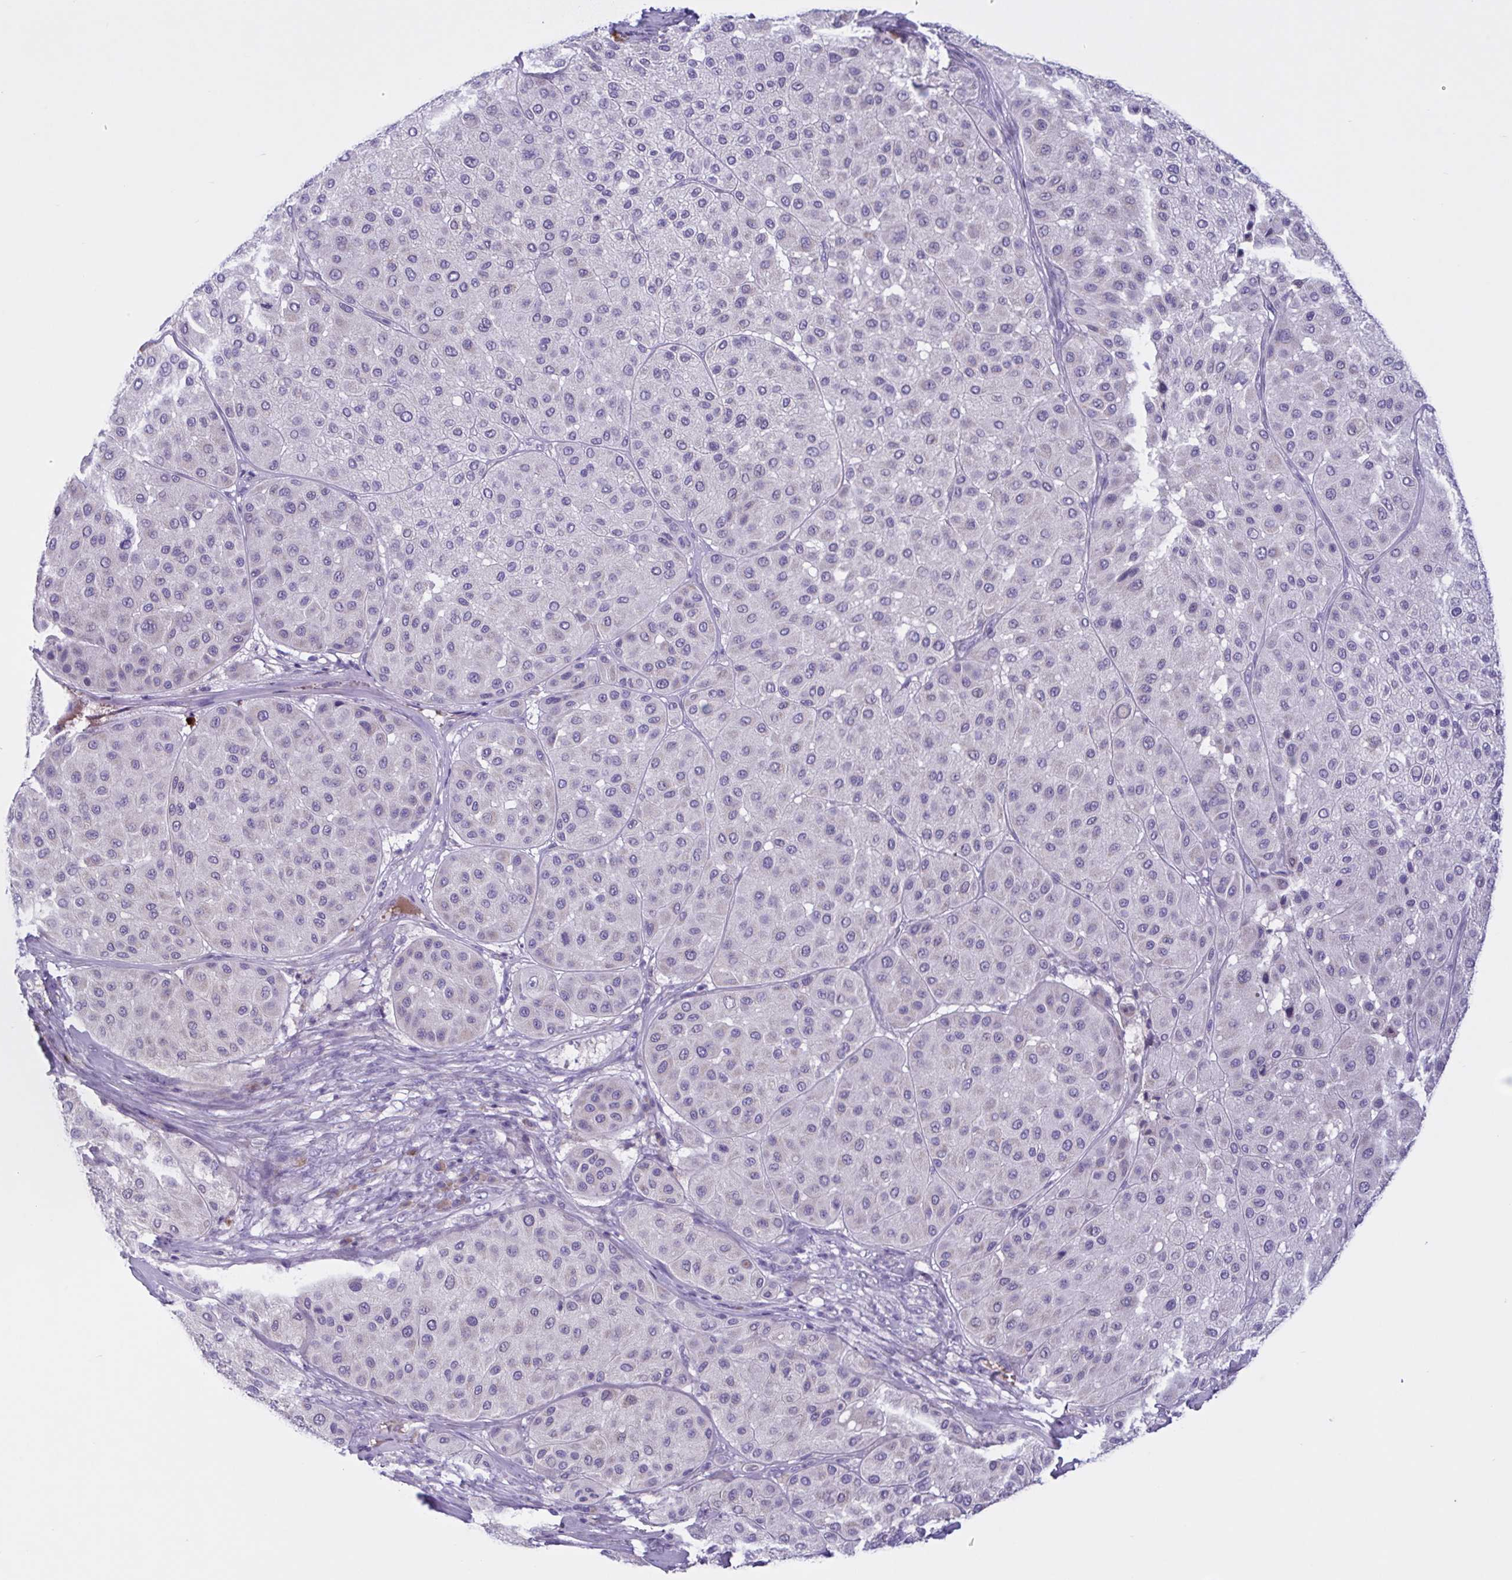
{"staining": {"intensity": "negative", "quantity": "none", "location": "none"}, "tissue": "melanoma", "cell_type": "Tumor cells", "image_type": "cancer", "snomed": [{"axis": "morphology", "description": "Malignant melanoma, Metastatic site"}, {"axis": "topography", "description": "Smooth muscle"}], "caption": "Tumor cells are negative for protein expression in human malignant melanoma (metastatic site).", "gene": "F13B", "patient": {"sex": "male", "age": 41}}